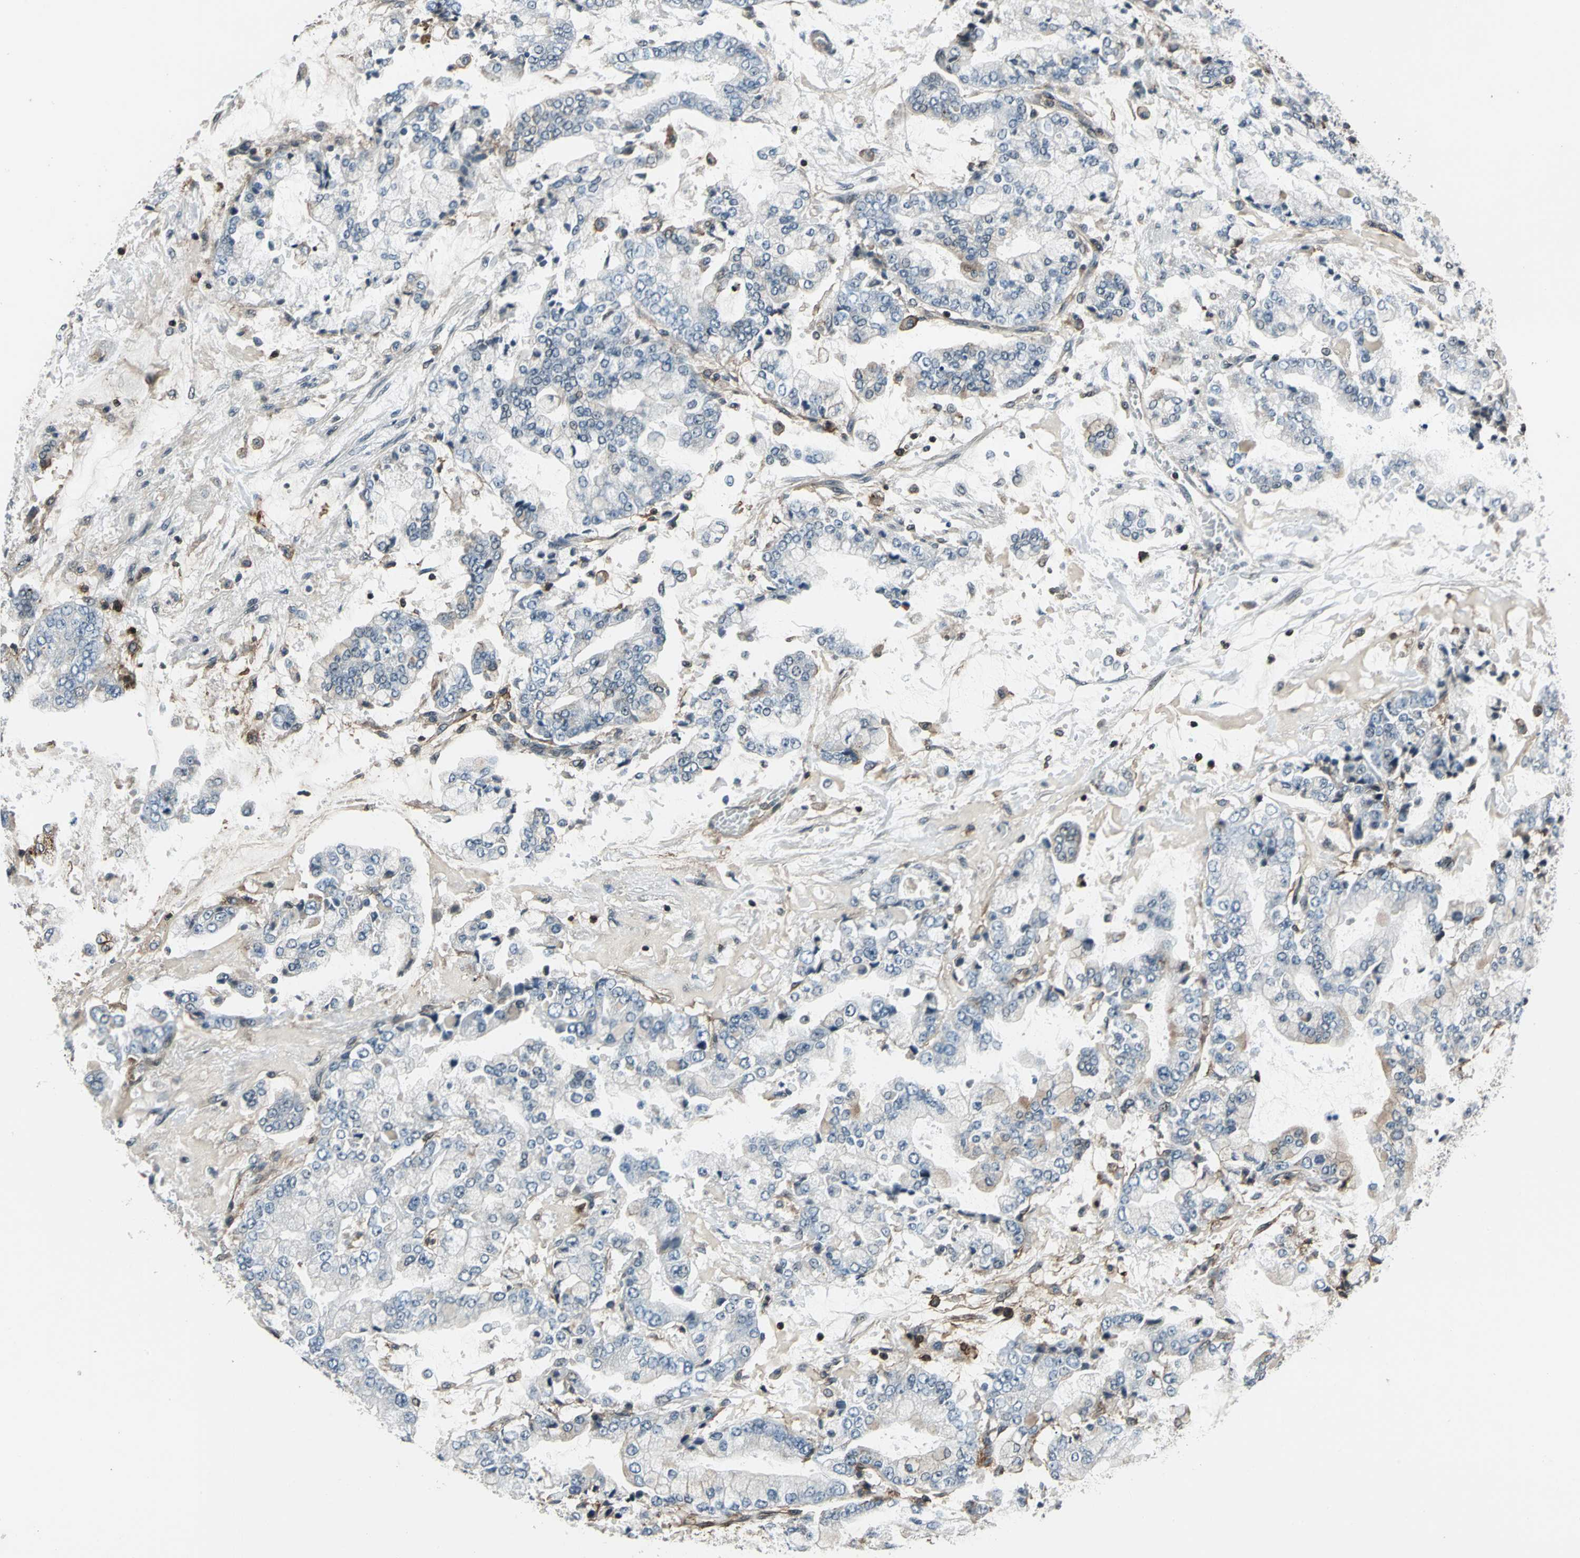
{"staining": {"intensity": "weak", "quantity": "<25%", "location": "cytoplasmic/membranous"}, "tissue": "stomach cancer", "cell_type": "Tumor cells", "image_type": "cancer", "snomed": [{"axis": "morphology", "description": "Adenocarcinoma, NOS"}, {"axis": "topography", "description": "Stomach"}], "caption": "Immunohistochemistry image of human stomach cancer stained for a protein (brown), which reveals no staining in tumor cells.", "gene": "NR2C2", "patient": {"sex": "male", "age": 76}}